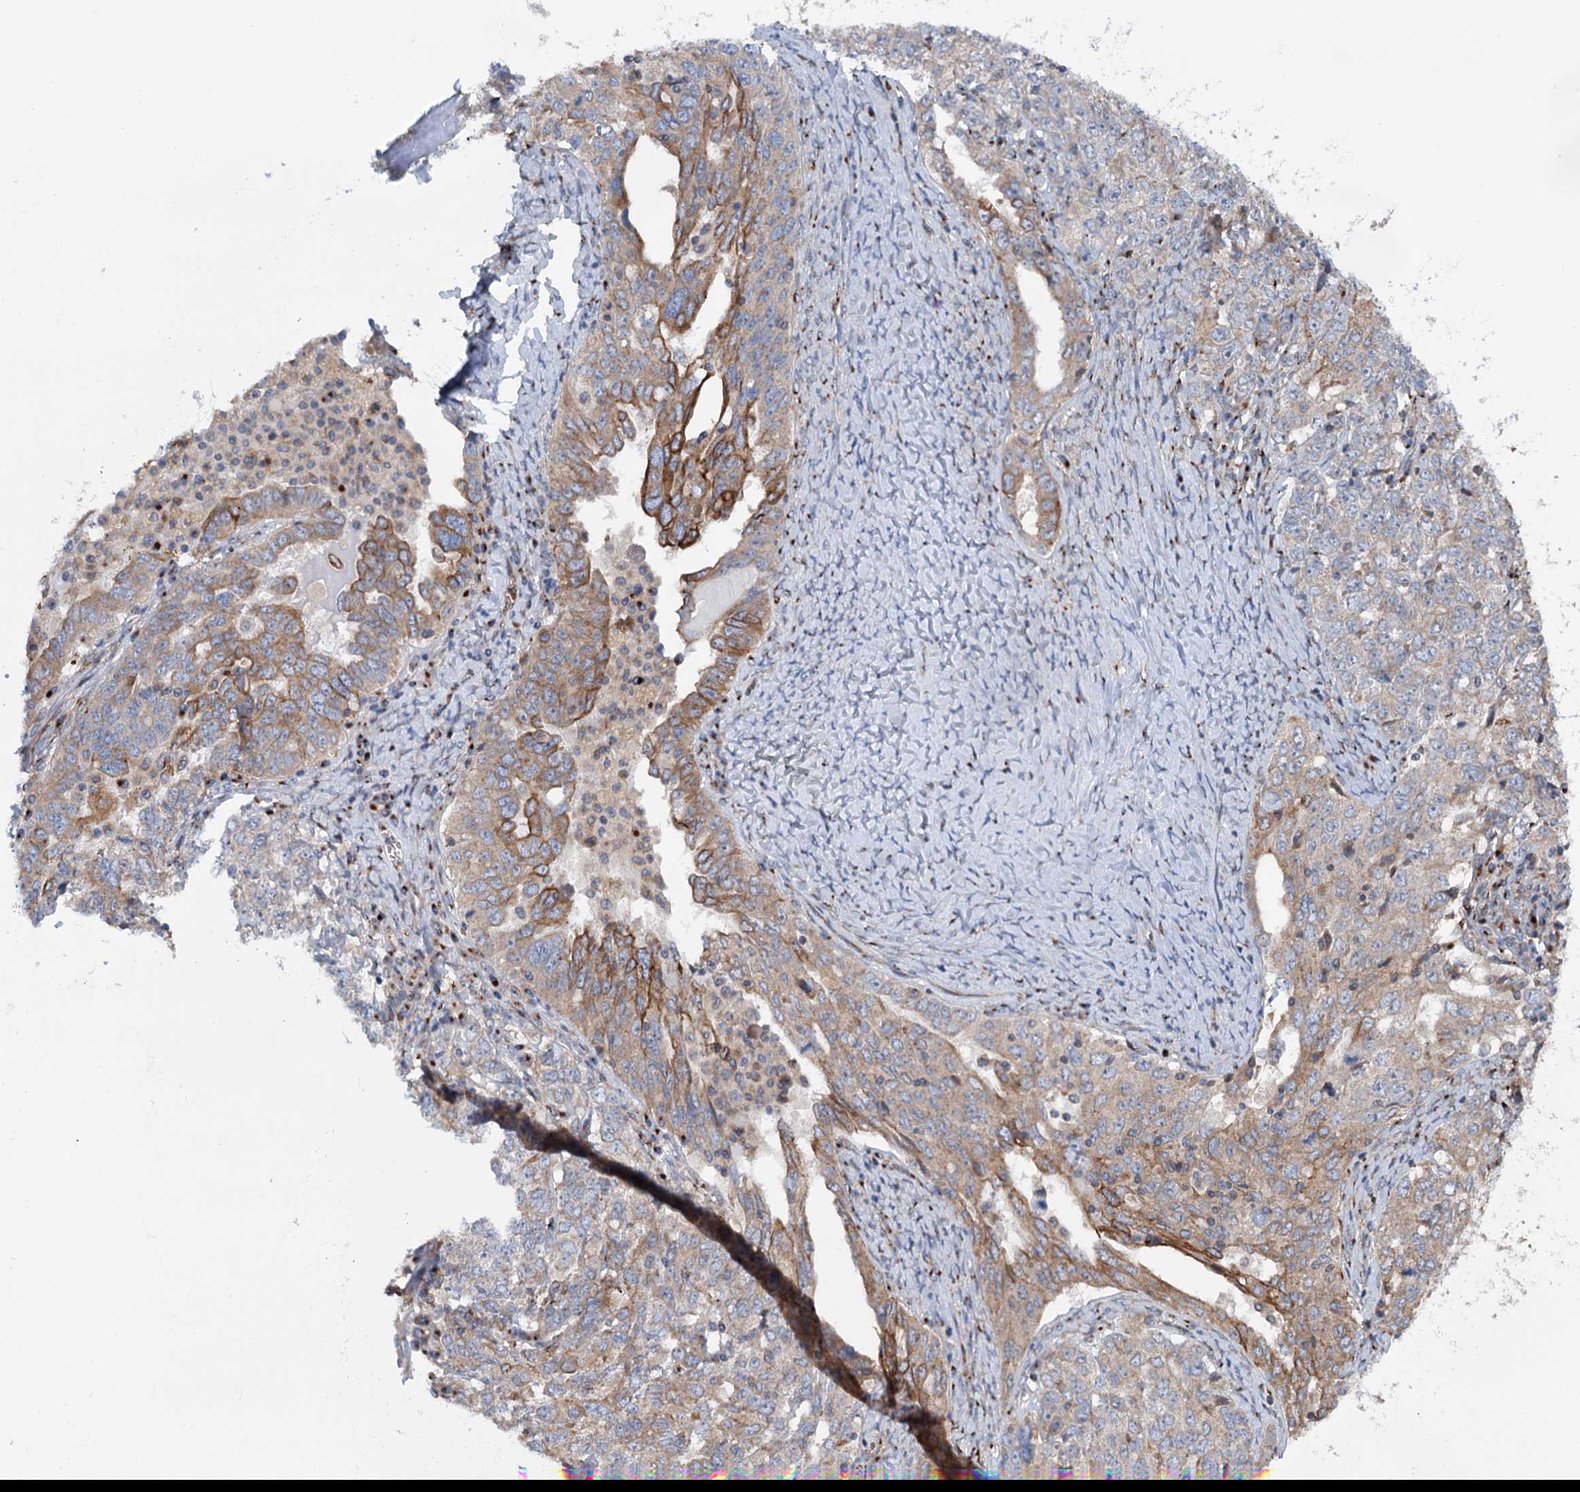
{"staining": {"intensity": "moderate", "quantity": "<25%", "location": "cytoplasmic/membranous"}, "tissue": "ovarian cancer", "cell_type": "Tumor cells", "image_type": "cancer", "snomed": [{"axis": "morphology", "description": "Carcinoma, endometroid"}, {"axis": "topography", "description": "Ovary"}], "caption": "The immunohistochemical stain shows moderate cytoplasmic/membranous expression in tumor cells of ovarian cancer (endometroid carcinoma) tissue.", "gene": "EIPR1", "patient": {"sex": "female", "age": 62}}